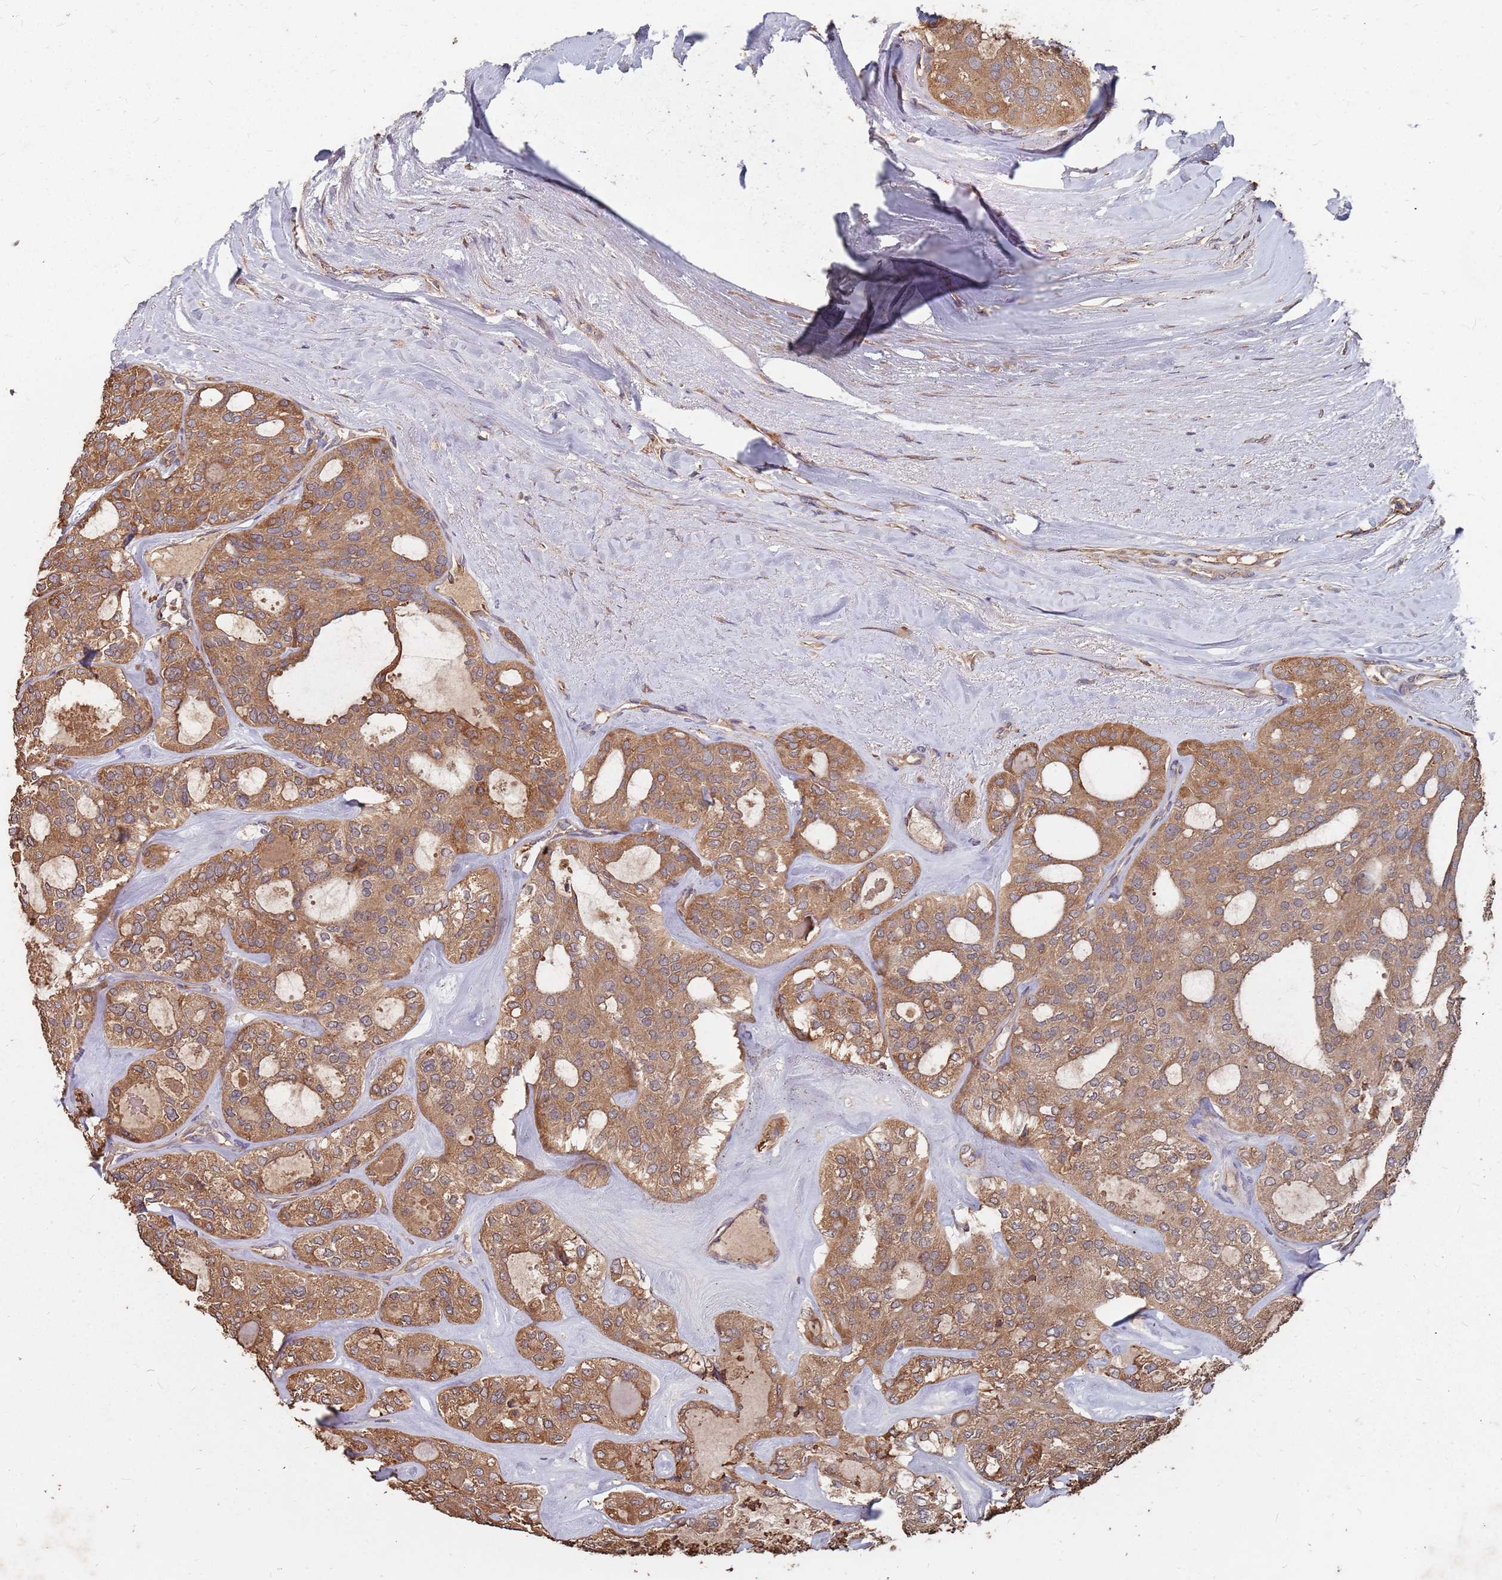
{"staining": {"intensity": "moderate", "quantity": ">75%", "location": "cytoplasmic/membranous"}, "tissue": "thyroid cancer", "cell_type": "Tumor cells", "image_type": "cancer", "snomed": [{"axis": "morphology", "description": "Follicular adenoma carcinoma, NOS"}, {"axis": "topography", "description": "Thyroid gland"}], "caption": "Protein expression analysis of thyroid cancer (follicular adenoma carcinoma) demonstrates moderate cytoplasmic/membranous positivity in approximately >75% of tumor cells.", "gene": "ATG5", "patient": {"sex": "male", "age": 75}}